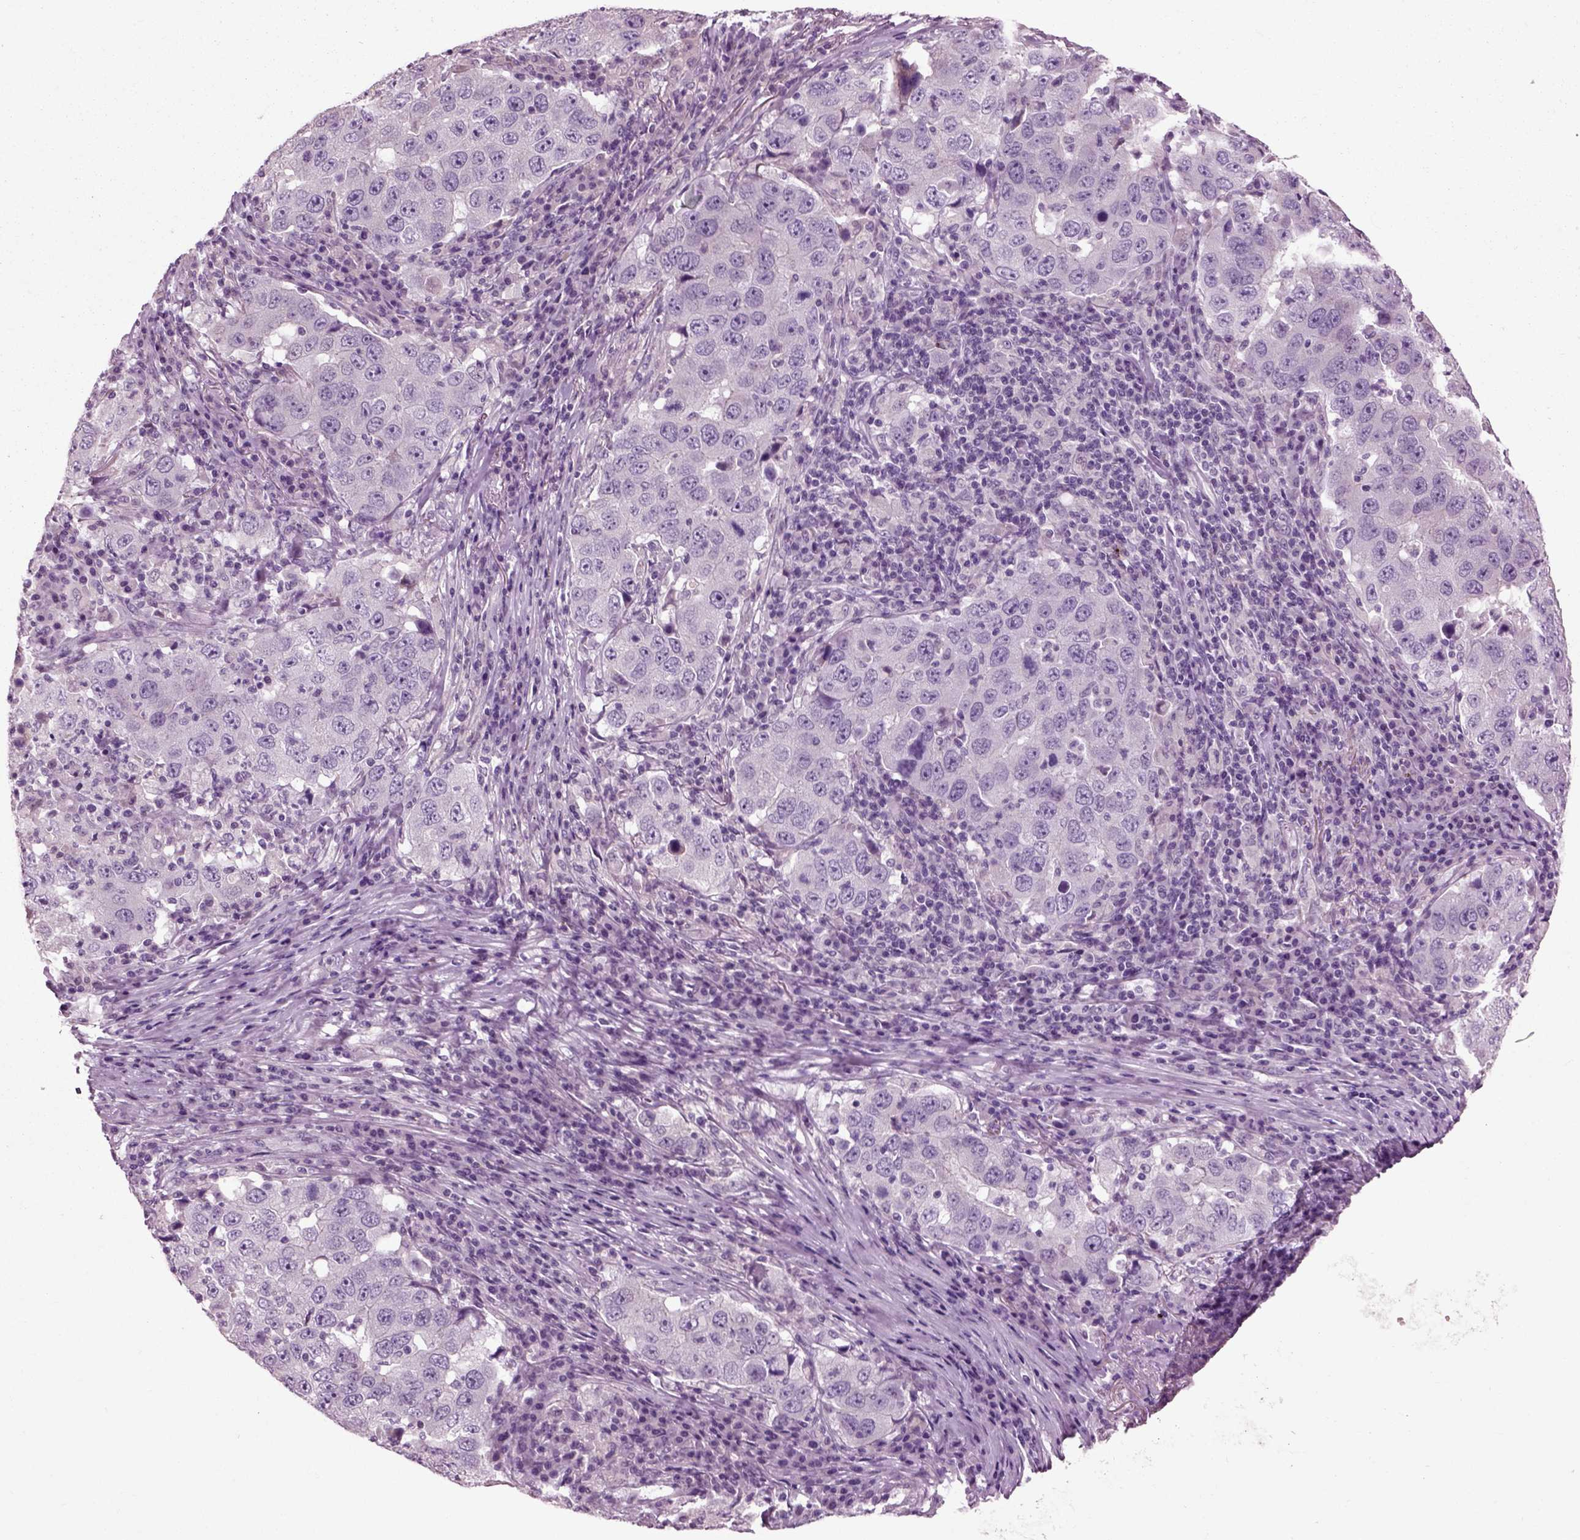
{"staining": {"intensity": "negative", "quantity": "none", "location": "none"}, "tissue": "lung cancer", "cell_type": "Tumor cells", "image_type": "cancer", "snomed": [{"axis": "morphology", "description": "Adenocarcinoma, NOS"}, {"axis": "topography", "description": "Lung"}], "caption": "This is a photomicrograph of immunohistochemistry staining of lung adenocarcinoma, which shows no positivity in tumor cells. (DAB immunohistochemistry, high magnification).", "gene": "CHGB", "patient": {"sex": "male", "age": 73}}